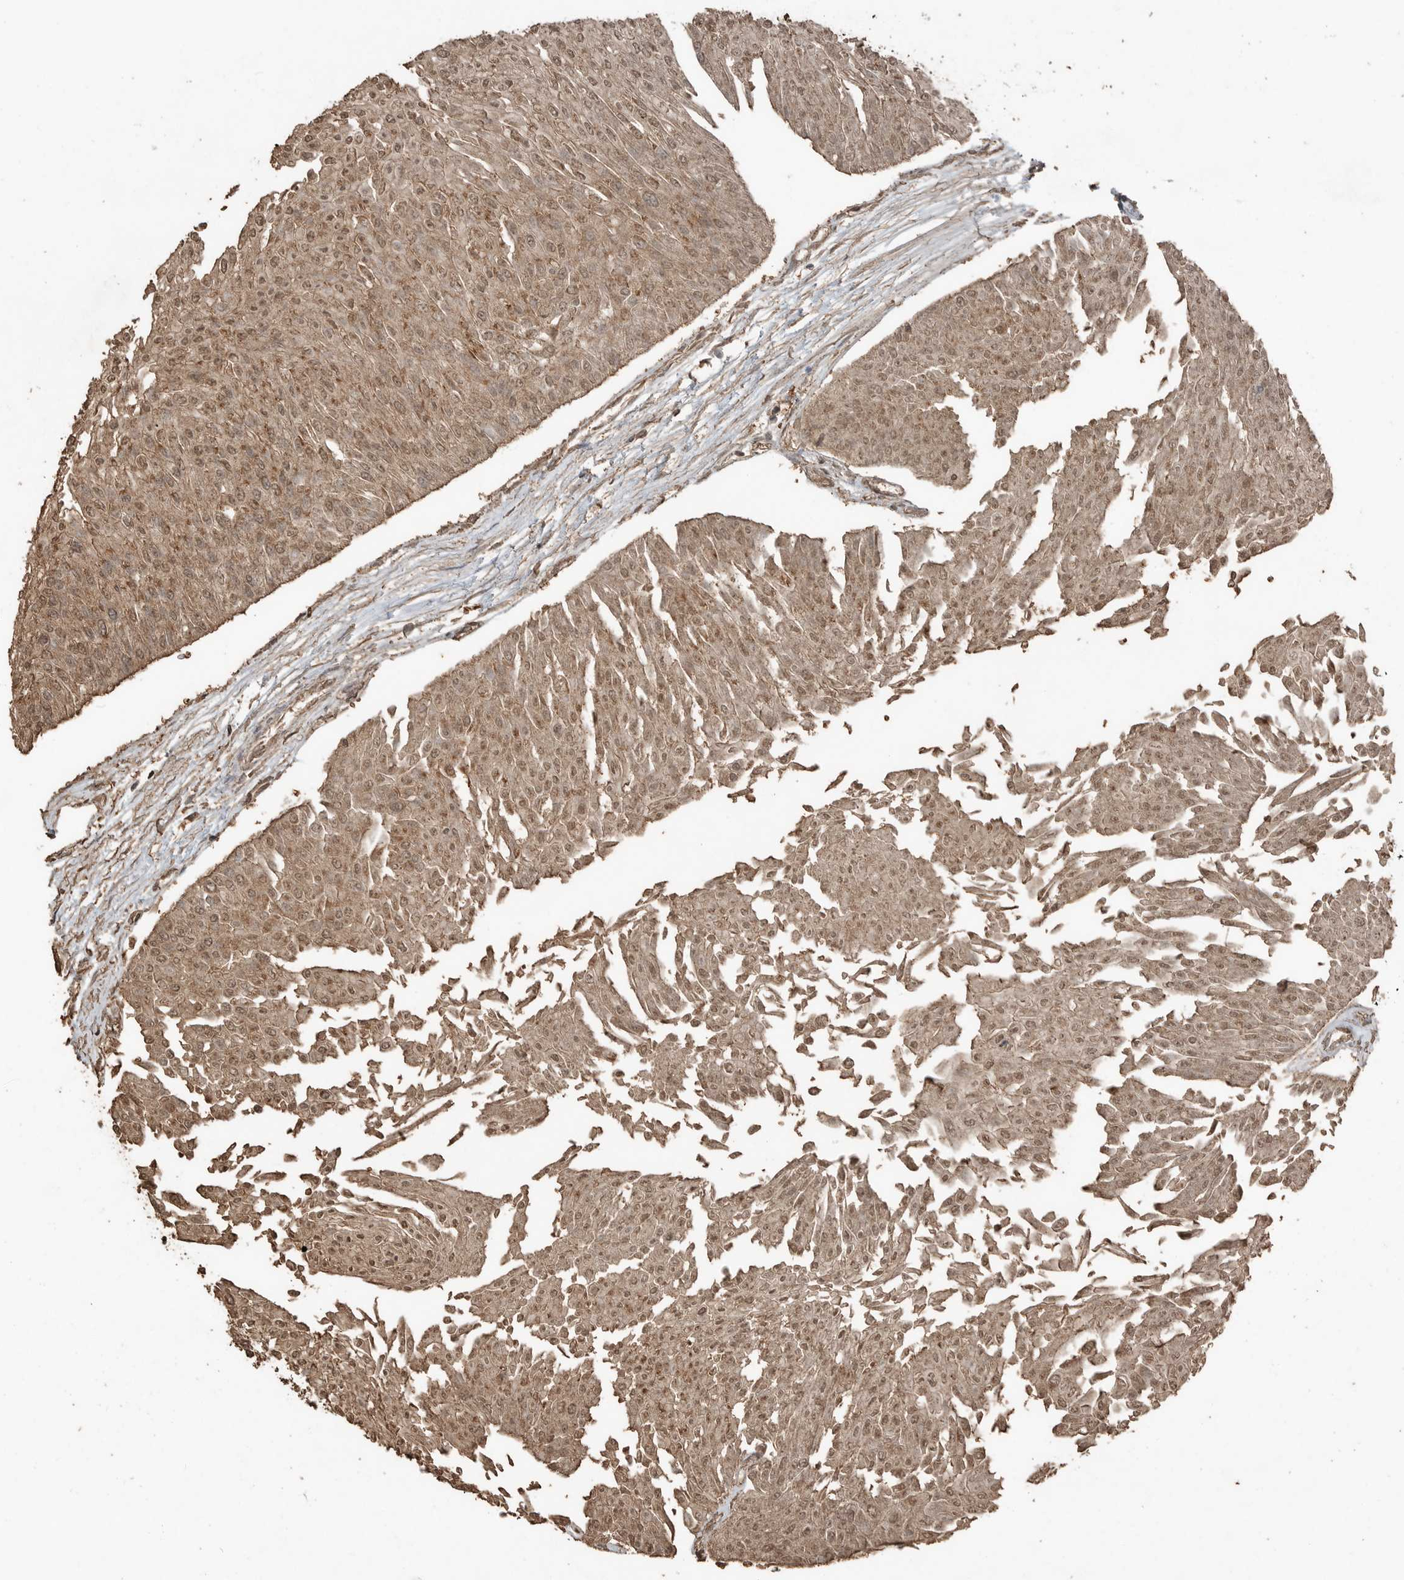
{"staining": {"intensity": "moderate", "quantity": ">75%", "location": "cytoplasmic/membranous,nuclear"}, "tissue": "urothelial cancer", "cell_type": "Tumor cells", "image_type": "cancer", "snomed": [{"axis": "morphology", "description": "Urothelial carcinoma, Low grade"}, {"axis": "topography", "description": "Urinary bladder"}], "caption": "Immunohistochemistry image of urothelial cancer stained for a protein (brown), which demonstrates medium levels of moderate cytoplasmic/membranous and nuclear staining in approximately >75% of tumor cells.", "gene": "BLZF1", "patient": {"sex": "male", "age": 67}}